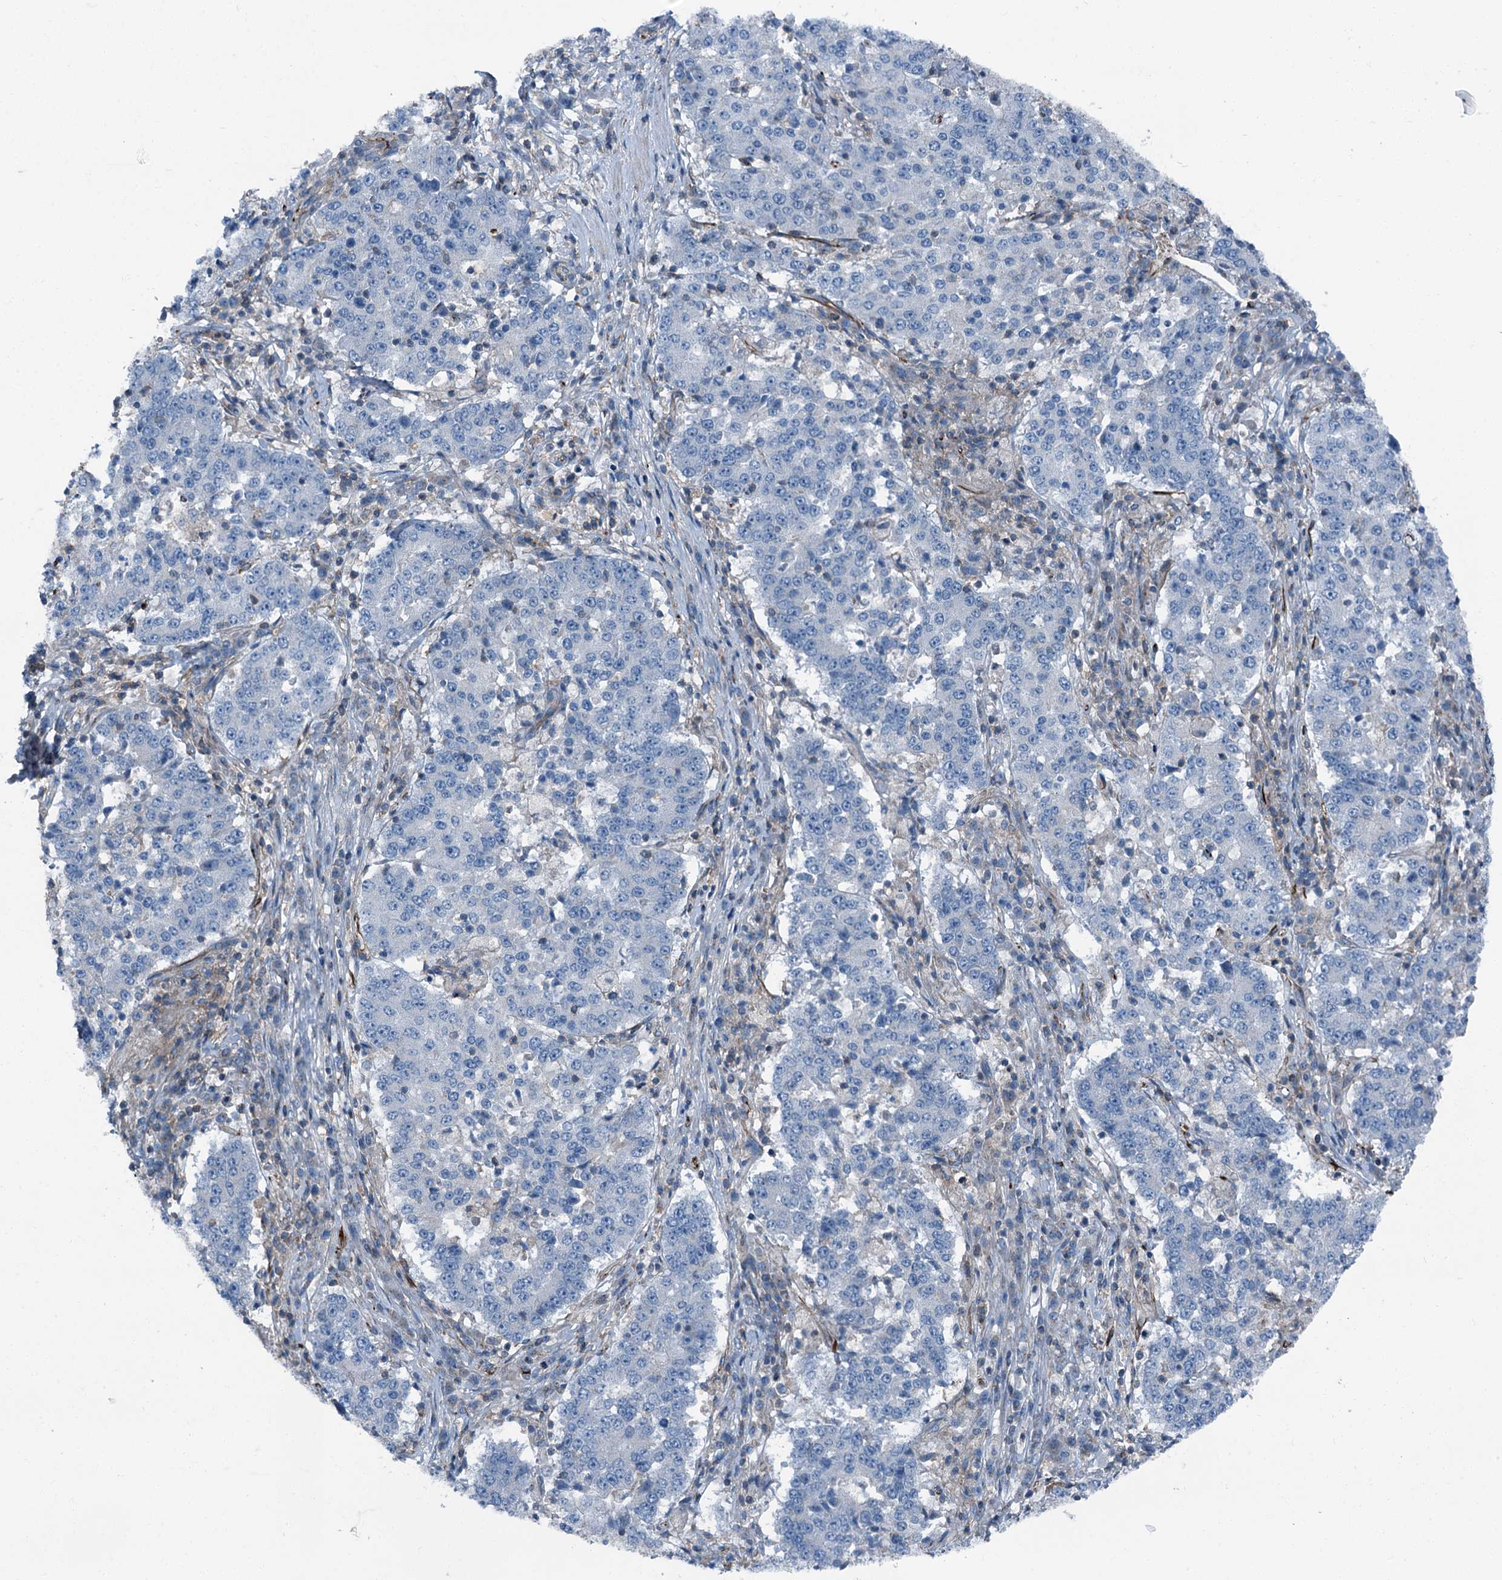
{"staining": {"intensity": "negative", "quantity": "none", "location": "none"}, "tissue": "stomach cancer", "cell_type": "Tumor cells", "image_type": "cancer", "snomed": [{"axis": "morphology", "description": "Adenocarcinoma, NOS"}, {"axis": "topography", "description": "Stomach"}], "caption": "Image shows no protein positivity in tumor cells of stomach cancer (adenocarcinoma) tissue. (Stains: DAB immunohistochemistry (IHC) with hematoxylin counter stain, Microscopy: brightfield microscopy at high magnification).", "gene": "AXL", "patient": {"sex": "male", "age": 59}}